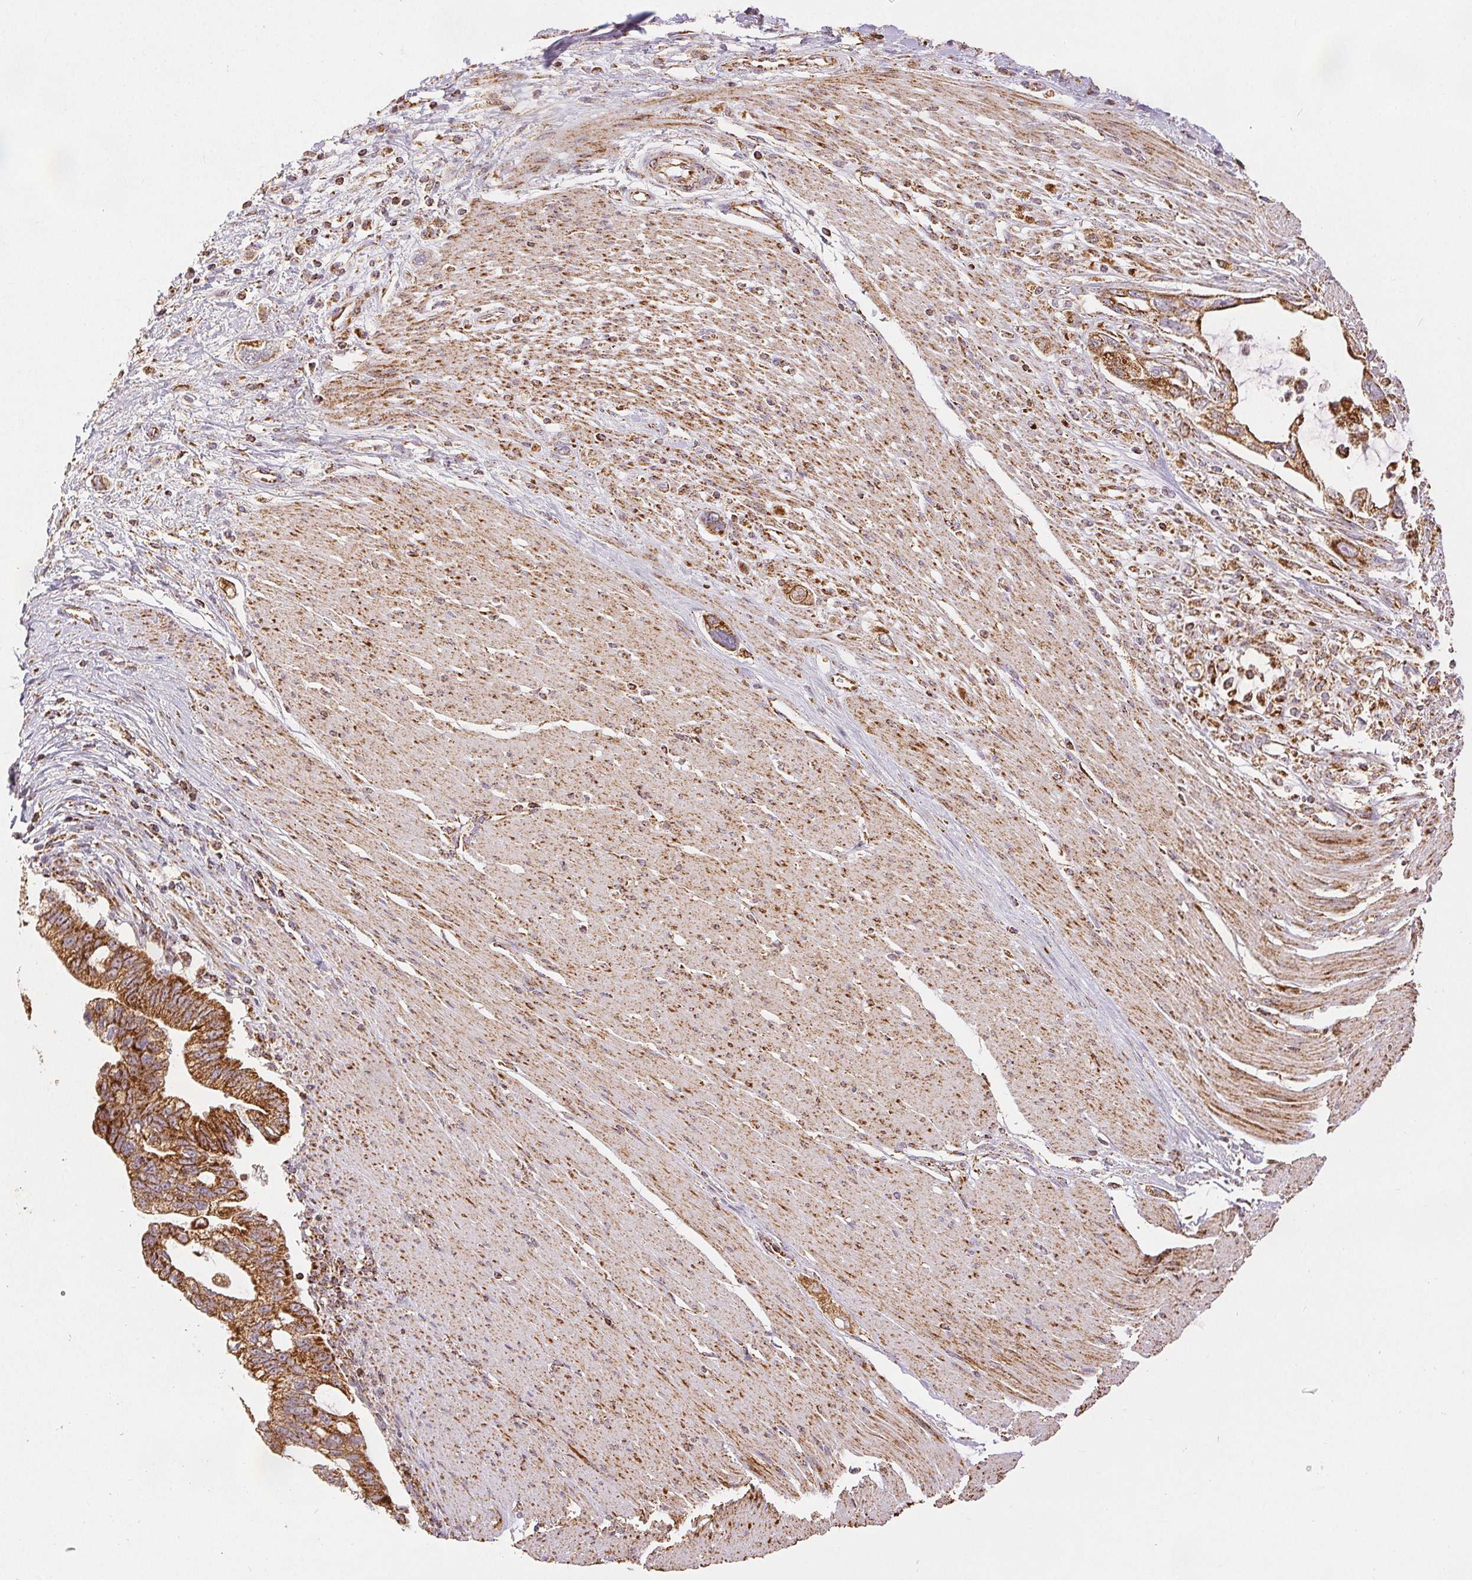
{"staining": {"intensity": "moderate", "quantity": ">75%", "location": "cytoplasmic/membranous"}, "tissue": "pancreatic cancer", "cell_type": "Tumor cells", "image_type": "cancer", "snomed": [{"axis": "morphology", "description": "Adenocarcinoma, NOS"}, {"axis": "topography", "description": "Pancreas"}], "caption": "Human pancreatic adenocarcinoma stained for a protein (brown) reveals moderate cytoplasmic/membranous positive expression in approximately >75% of tumor cells.", "gene": "SDHB", "patient": {"sex": "male", "age": 70}}